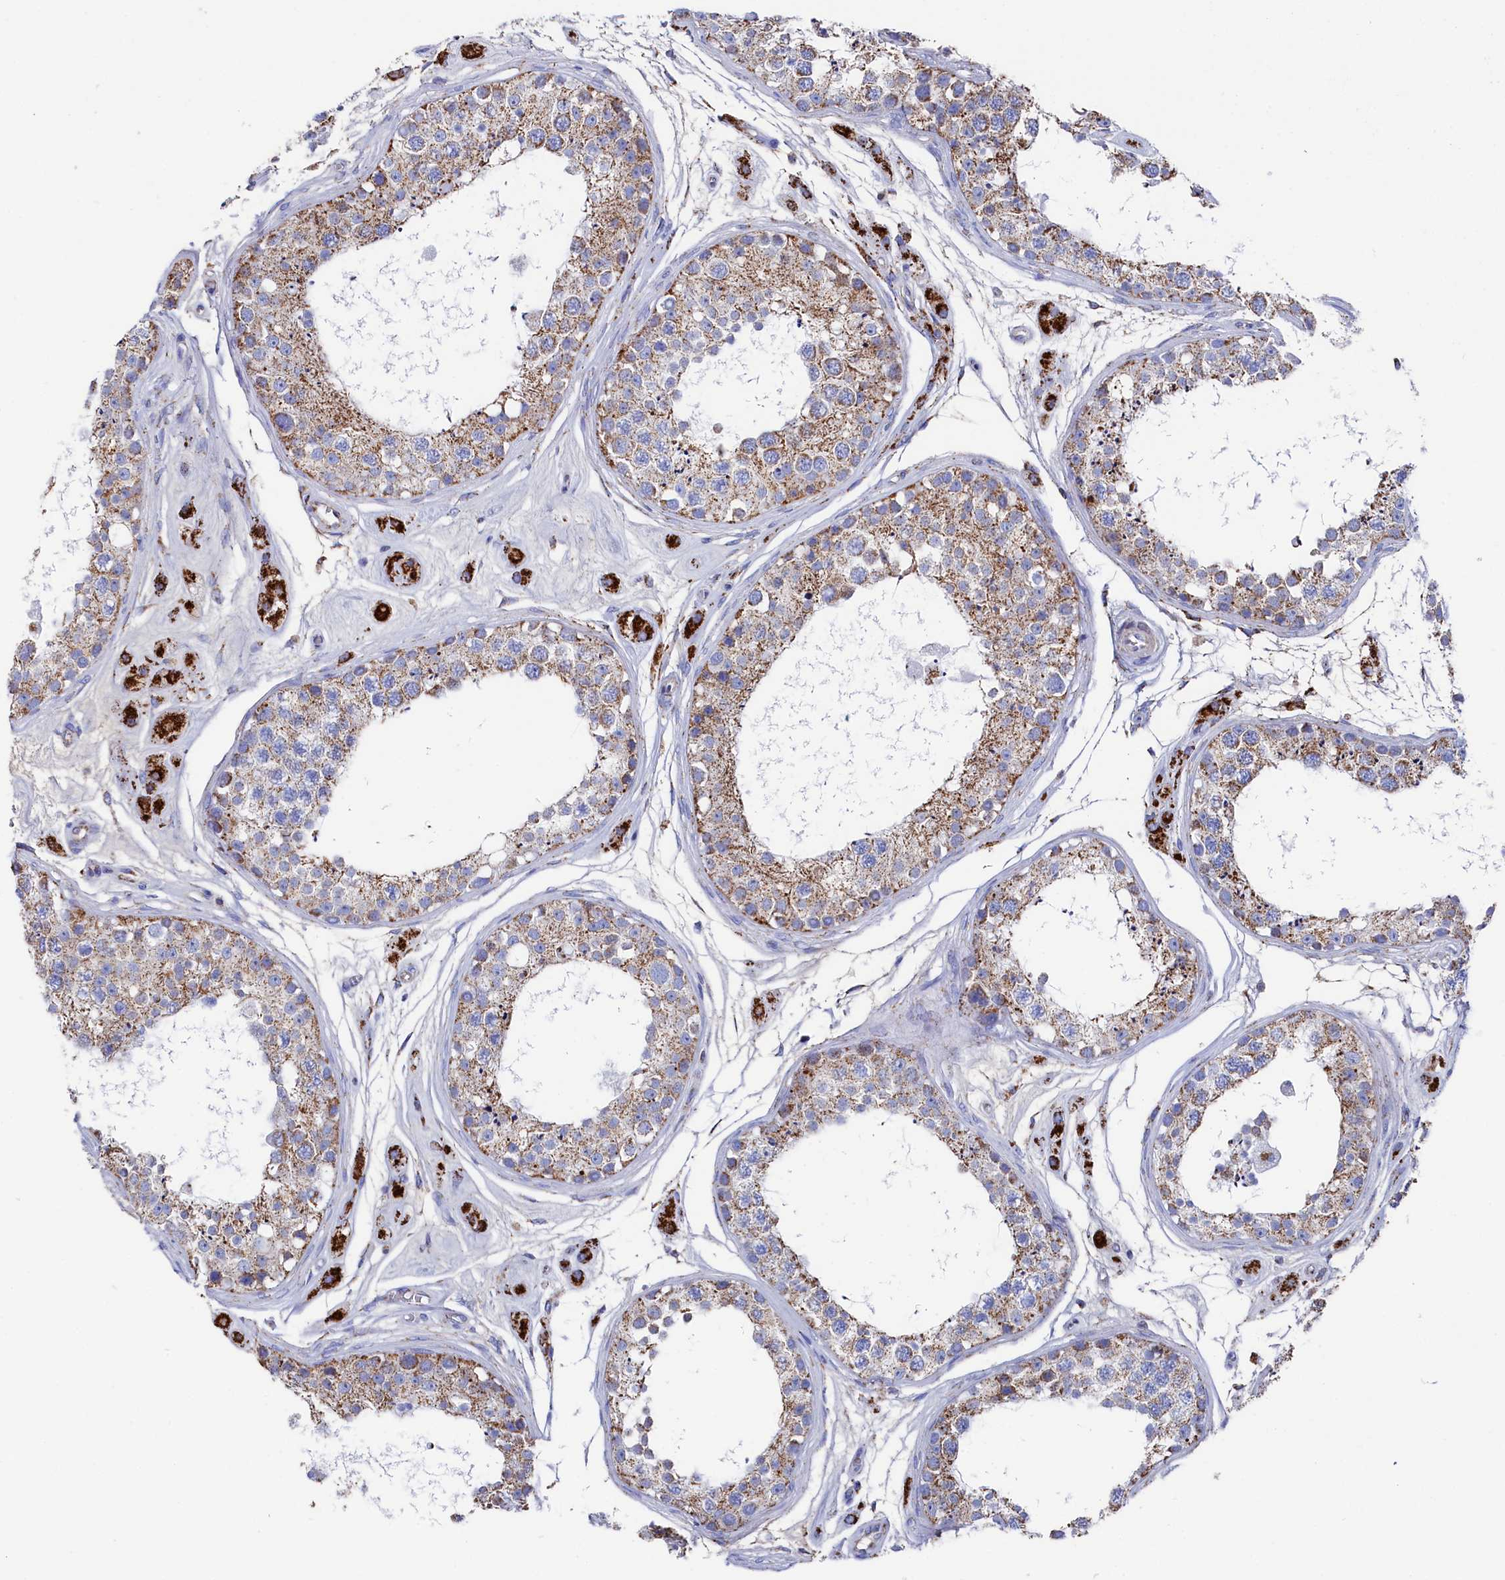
{"staining": {"intensity": "moderate", "quantity": ">75%", "location": "cytoplasmic/membranous"}, "tissue": "testis", "cell_type": "Cells in seminiferous ducts", "image_type": "normal", "snomed": [{"axis": "morphology", "description": "Normal tissue, NOS"}, {"axis": "topography", "description": "Testis"}], "caption": "Immunohistochemical staining of benign testis reveals moderate cytoplasmic/membranous protein positivity in about >75% of cells in seminiferous ducts. (DAB (3,3'-diaminobenzidine) = brown stain, brightfield microscopy at high magnification).", "gene": "MMAB", "patient": {"sex": "male", "age": 25}}